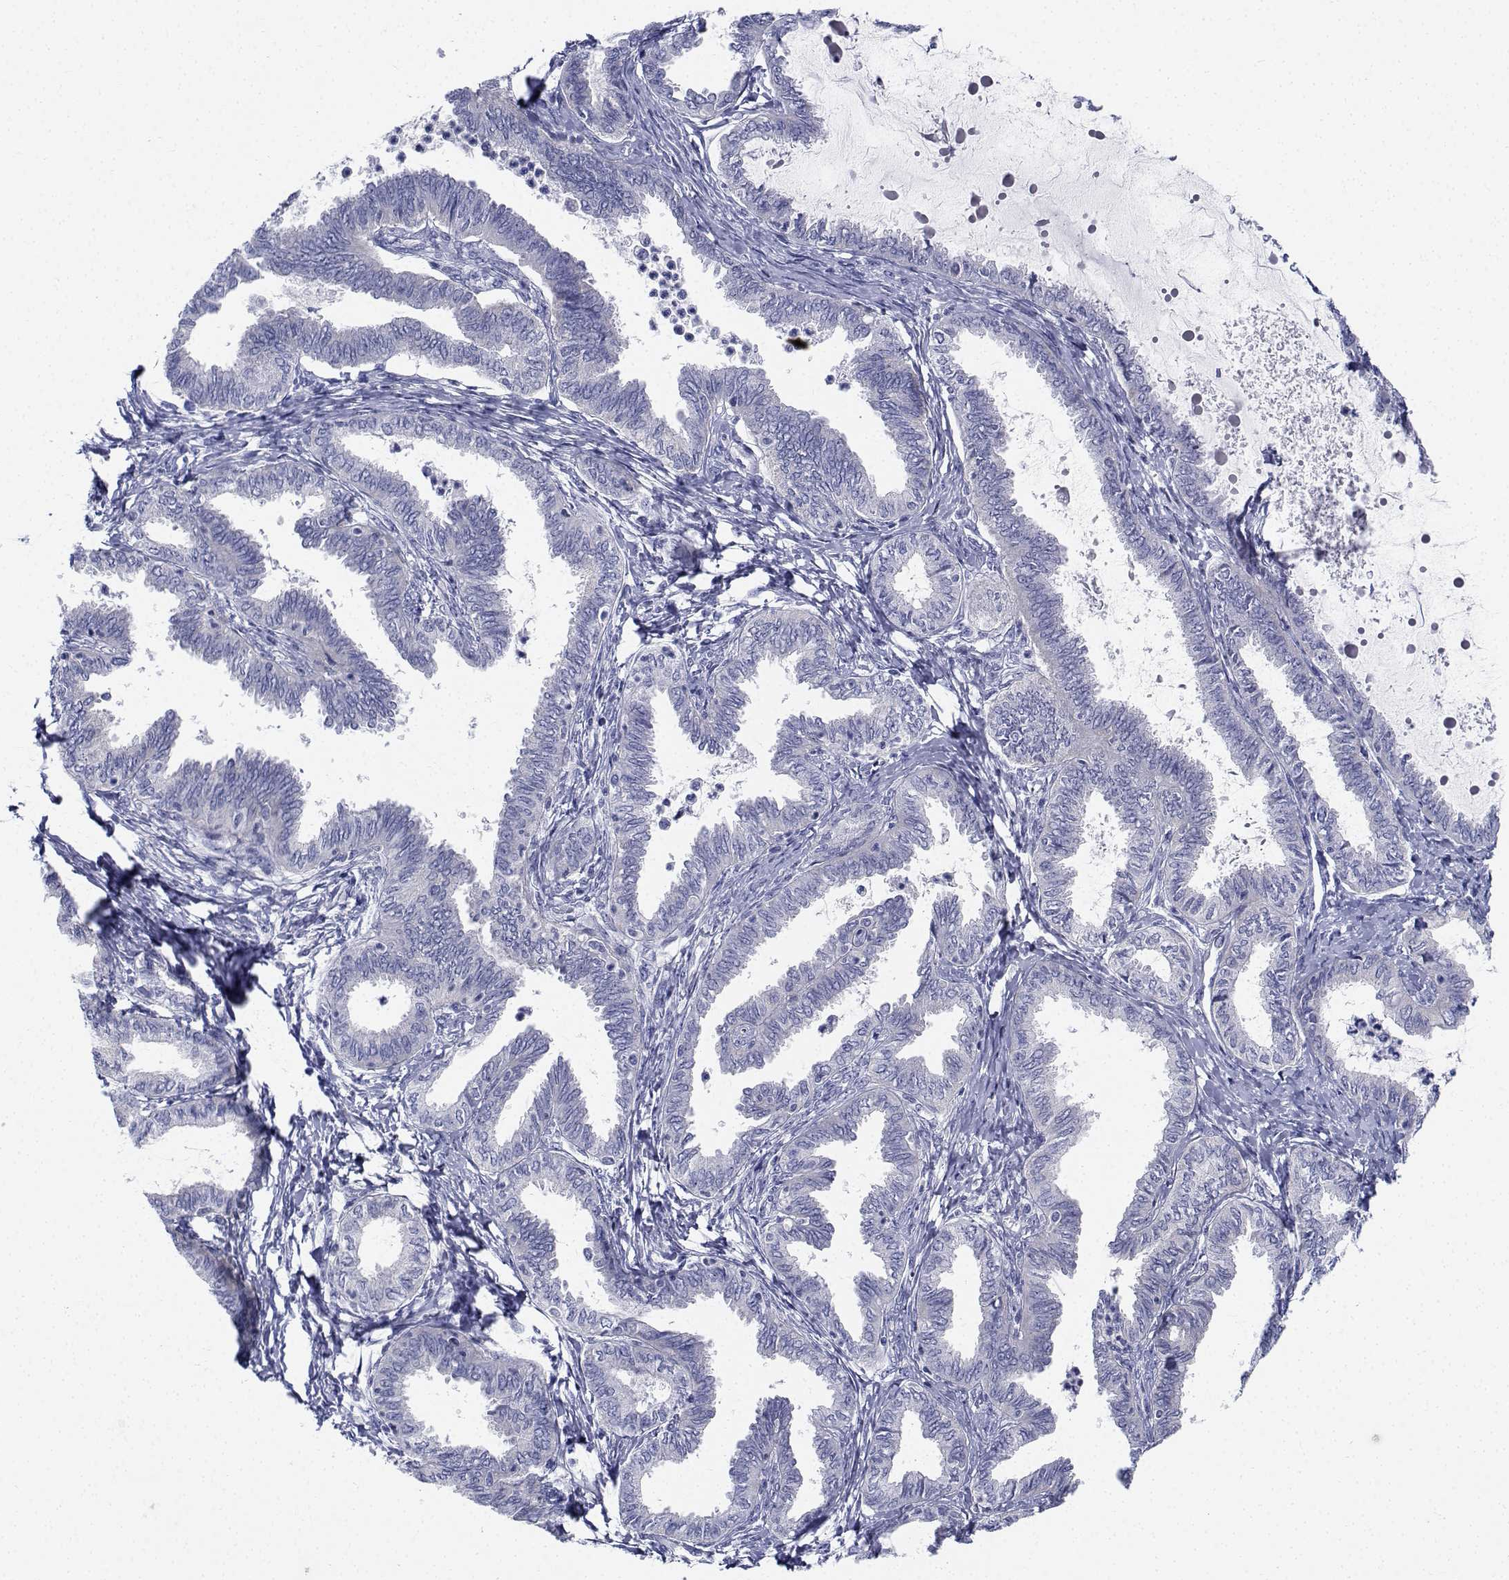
{"staining": {"intensity": "negative", "quantity": "none", "location": "none"}, "tissue": "ovarian cancer", "cell_type": "Tumor cells", "image_type": "cancer", "snomed": [{"axis": "morphology", "description": "Carcinoma, endometroid"}, {"axis": "topography", "description": "Ovary"}], "caption": "DAB (3,3'-diaminobenzidine) immunohistochemical staining of endometroid carcinoma (ovarian) displays no significant staining in tumor cells.", "gene": "CDHR3", "patient": {"sex": "female", "age": 70}}